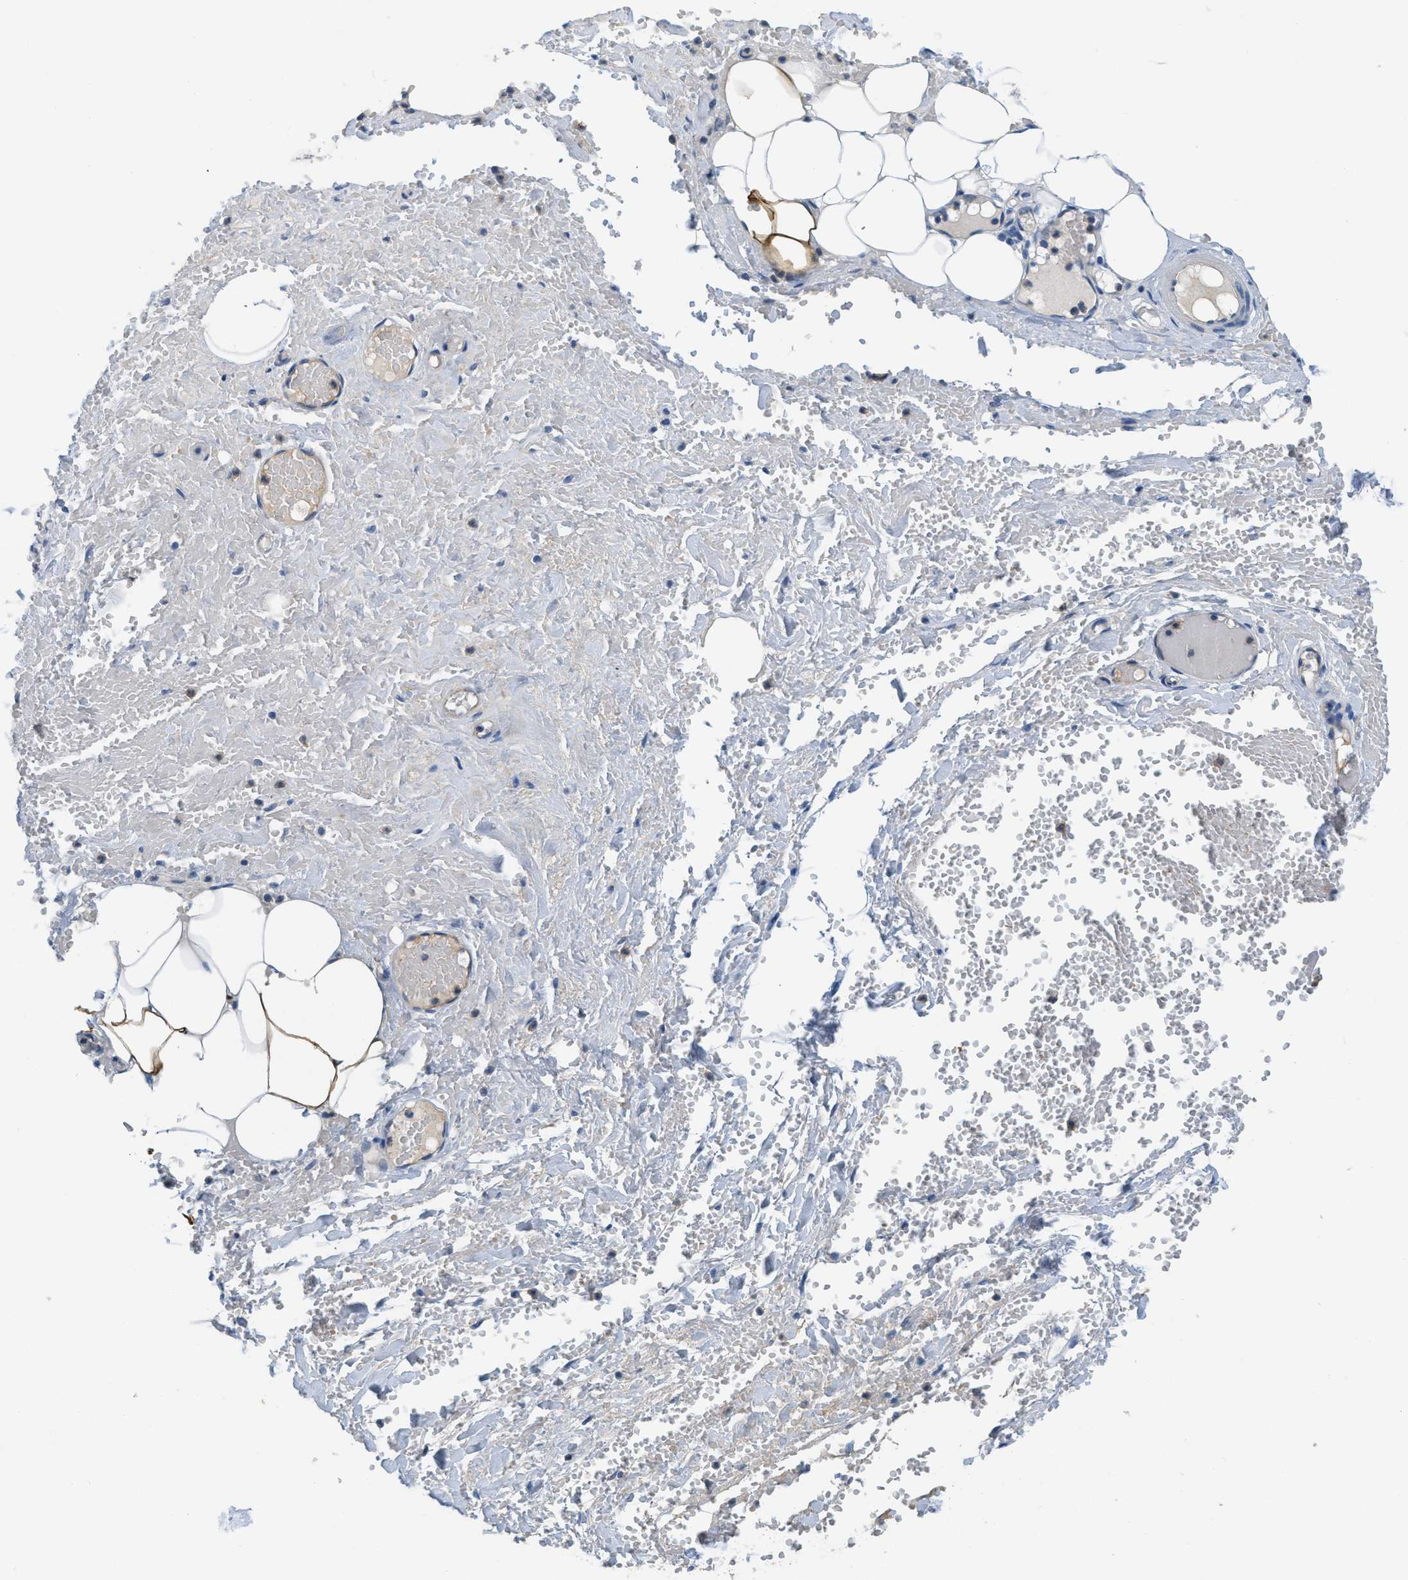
{"staining": {"intensity": "strong", "quantity": "<25%", "location": "cytoplasmic/membranous"}, "tissue": "adipose tissue", "cell_type": "Adipocytes", "image_type": "normal", "snomed": [{"axis": "morphology", "description": "Normal tissue, NOS"}, {"axis": "topography", "description": "Soft tissue"}, {"axis": "topography", "description": "Vascular tissue"}], "caption": "IHC (DAB (3,3'-diaminobenzidine)) staining of unremarkable adipose tissue exhibits strong cytoplasmic/membranous protein expression in about <25% of adipocytes. (DAB (3,3'-diaminobenzidine) IHC with brightfield microscopy, high magnification).", "gene": "CRB3", "patient": {"sex": "female", "age": 35}}